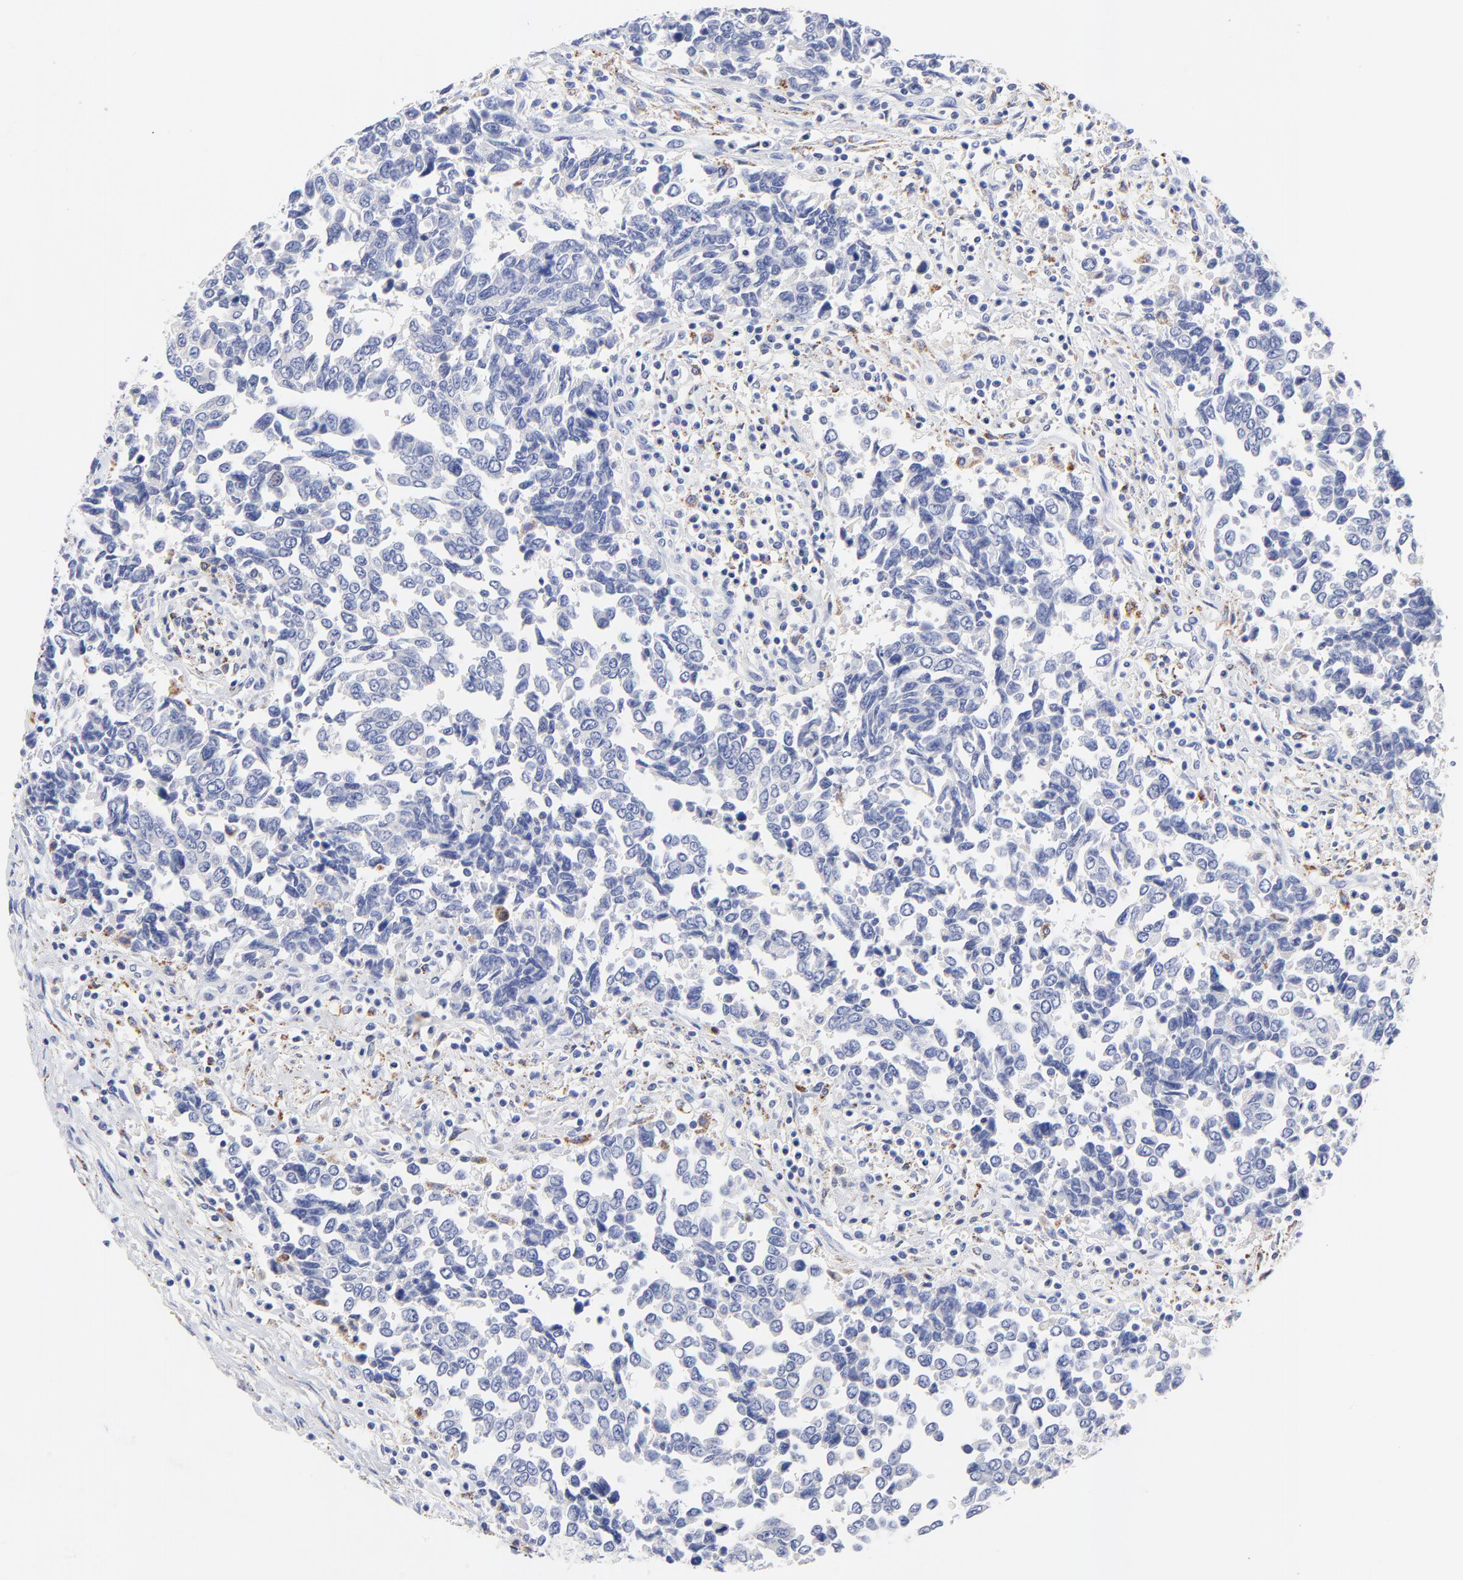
{"staining": {"intensity": "negative", "quantity": "none", "location": "none"}, "tissue": "urothelial cancer", "cell_type": "Tumor cells", "image_type": "cancer", "snomed": [{"axis": "morphology", "description": "Urothelial carcinoma, High grade"}, {"axis": "topography", "description": "Urinary bladder"}], "caption": "The IHC photomicrograph has no significant expression in tumor cells of high-grade urothelial carcinoma tissue.", "gene": "FBXO10", "patient": {"sex": "male", "age": 86}}